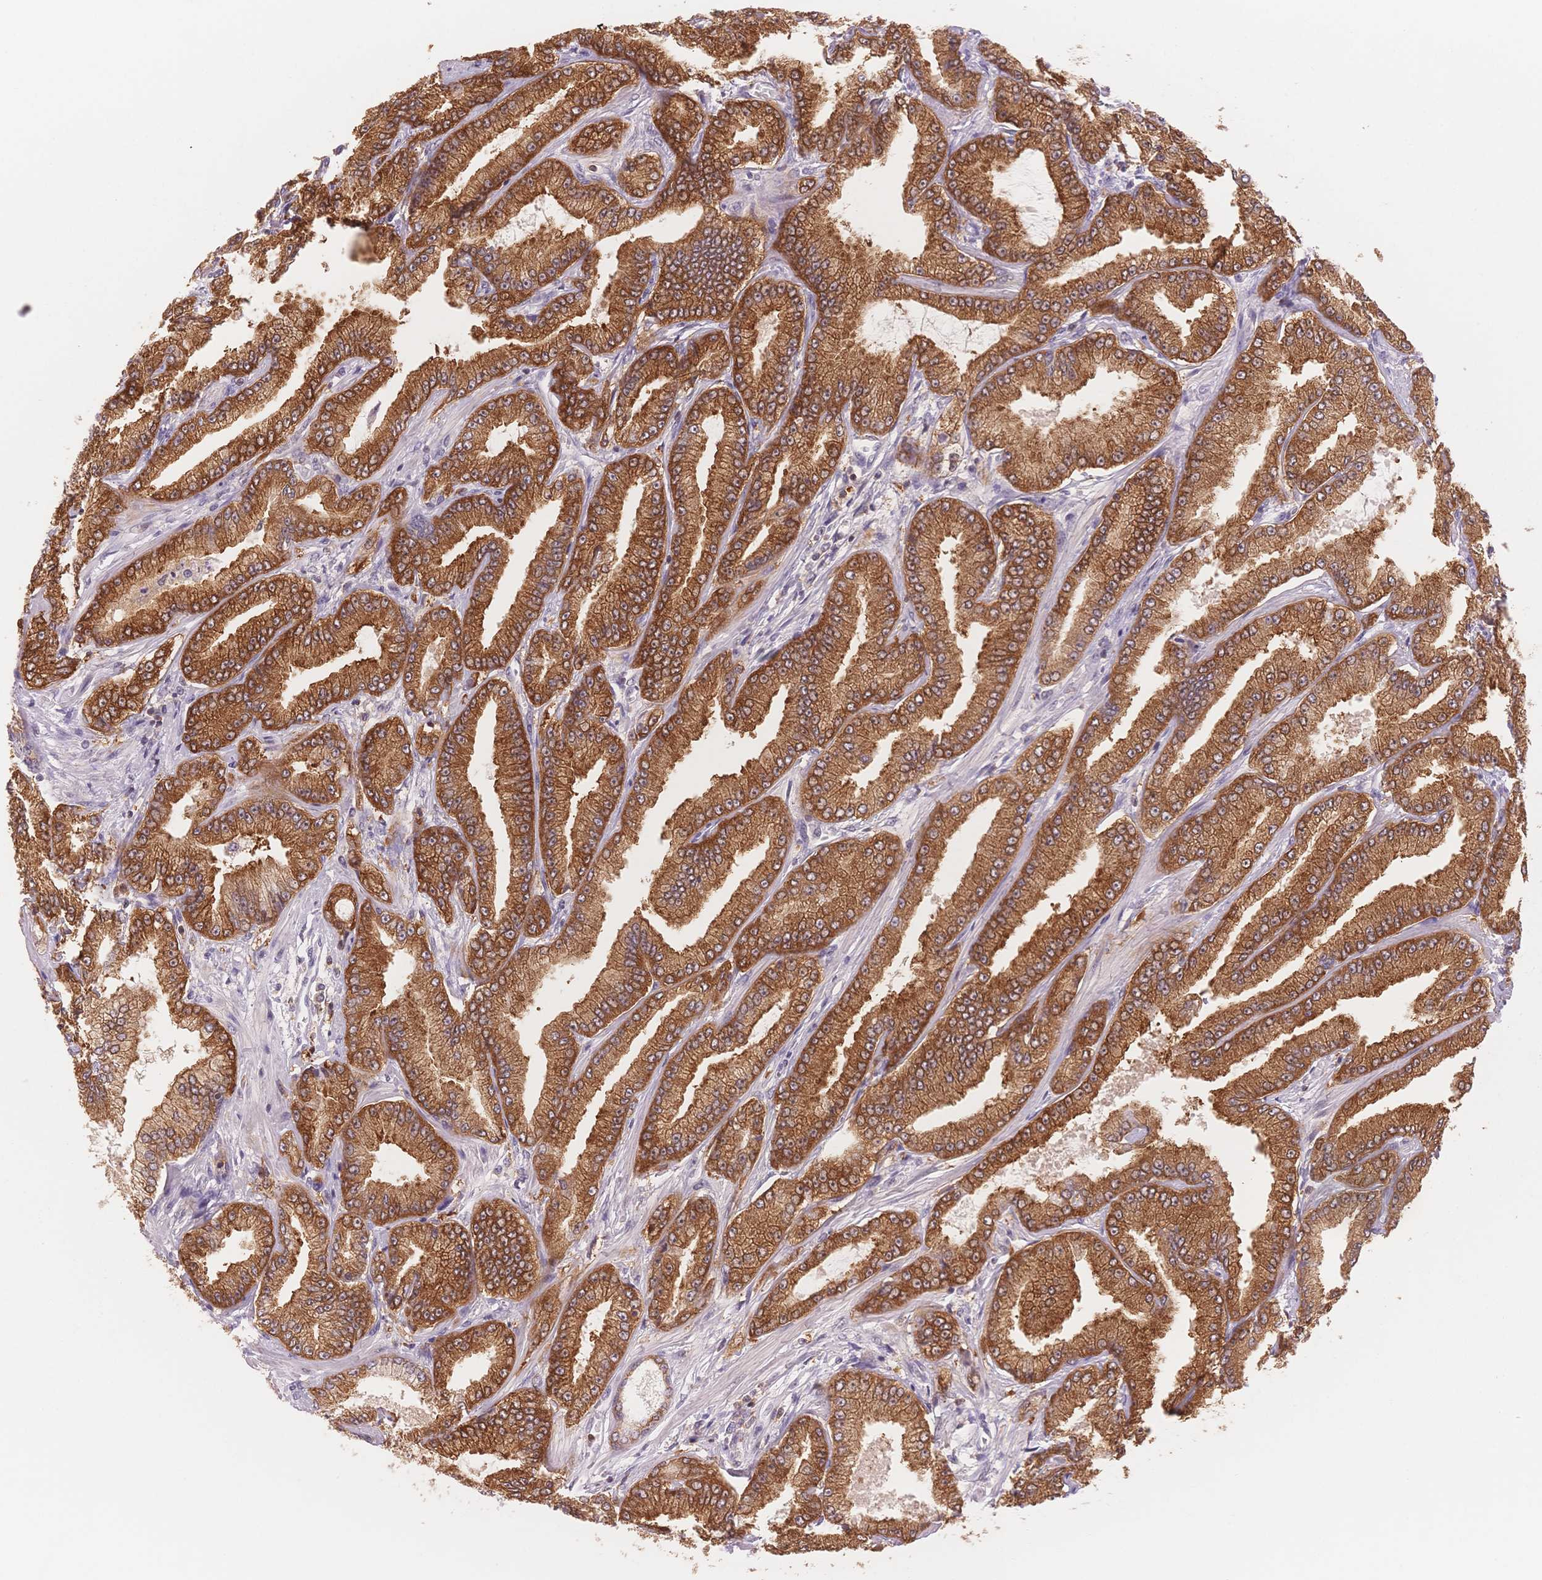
{"staining": {"intensity": "strong", "quantity": ">75%", "location": "cytoplasmic/membranous"}, "tissue": "prostate cancer", "cell_type": "Tumor cells", "image_type": "cancer", "snomed": [{"axis": "morphology", "description": "Adenocarcinoma, Low grade"}, {"axis": "topography", "description": "Prostate"}], "caption": "This is an image of immunohistochemistry staining of prostate low-grade adenocarcinoma, which shows strong staining in the cytoplasmic/membranous of tumor cells.", "gene": "STK39", "patient": {"sex": "male", "age": 55}}